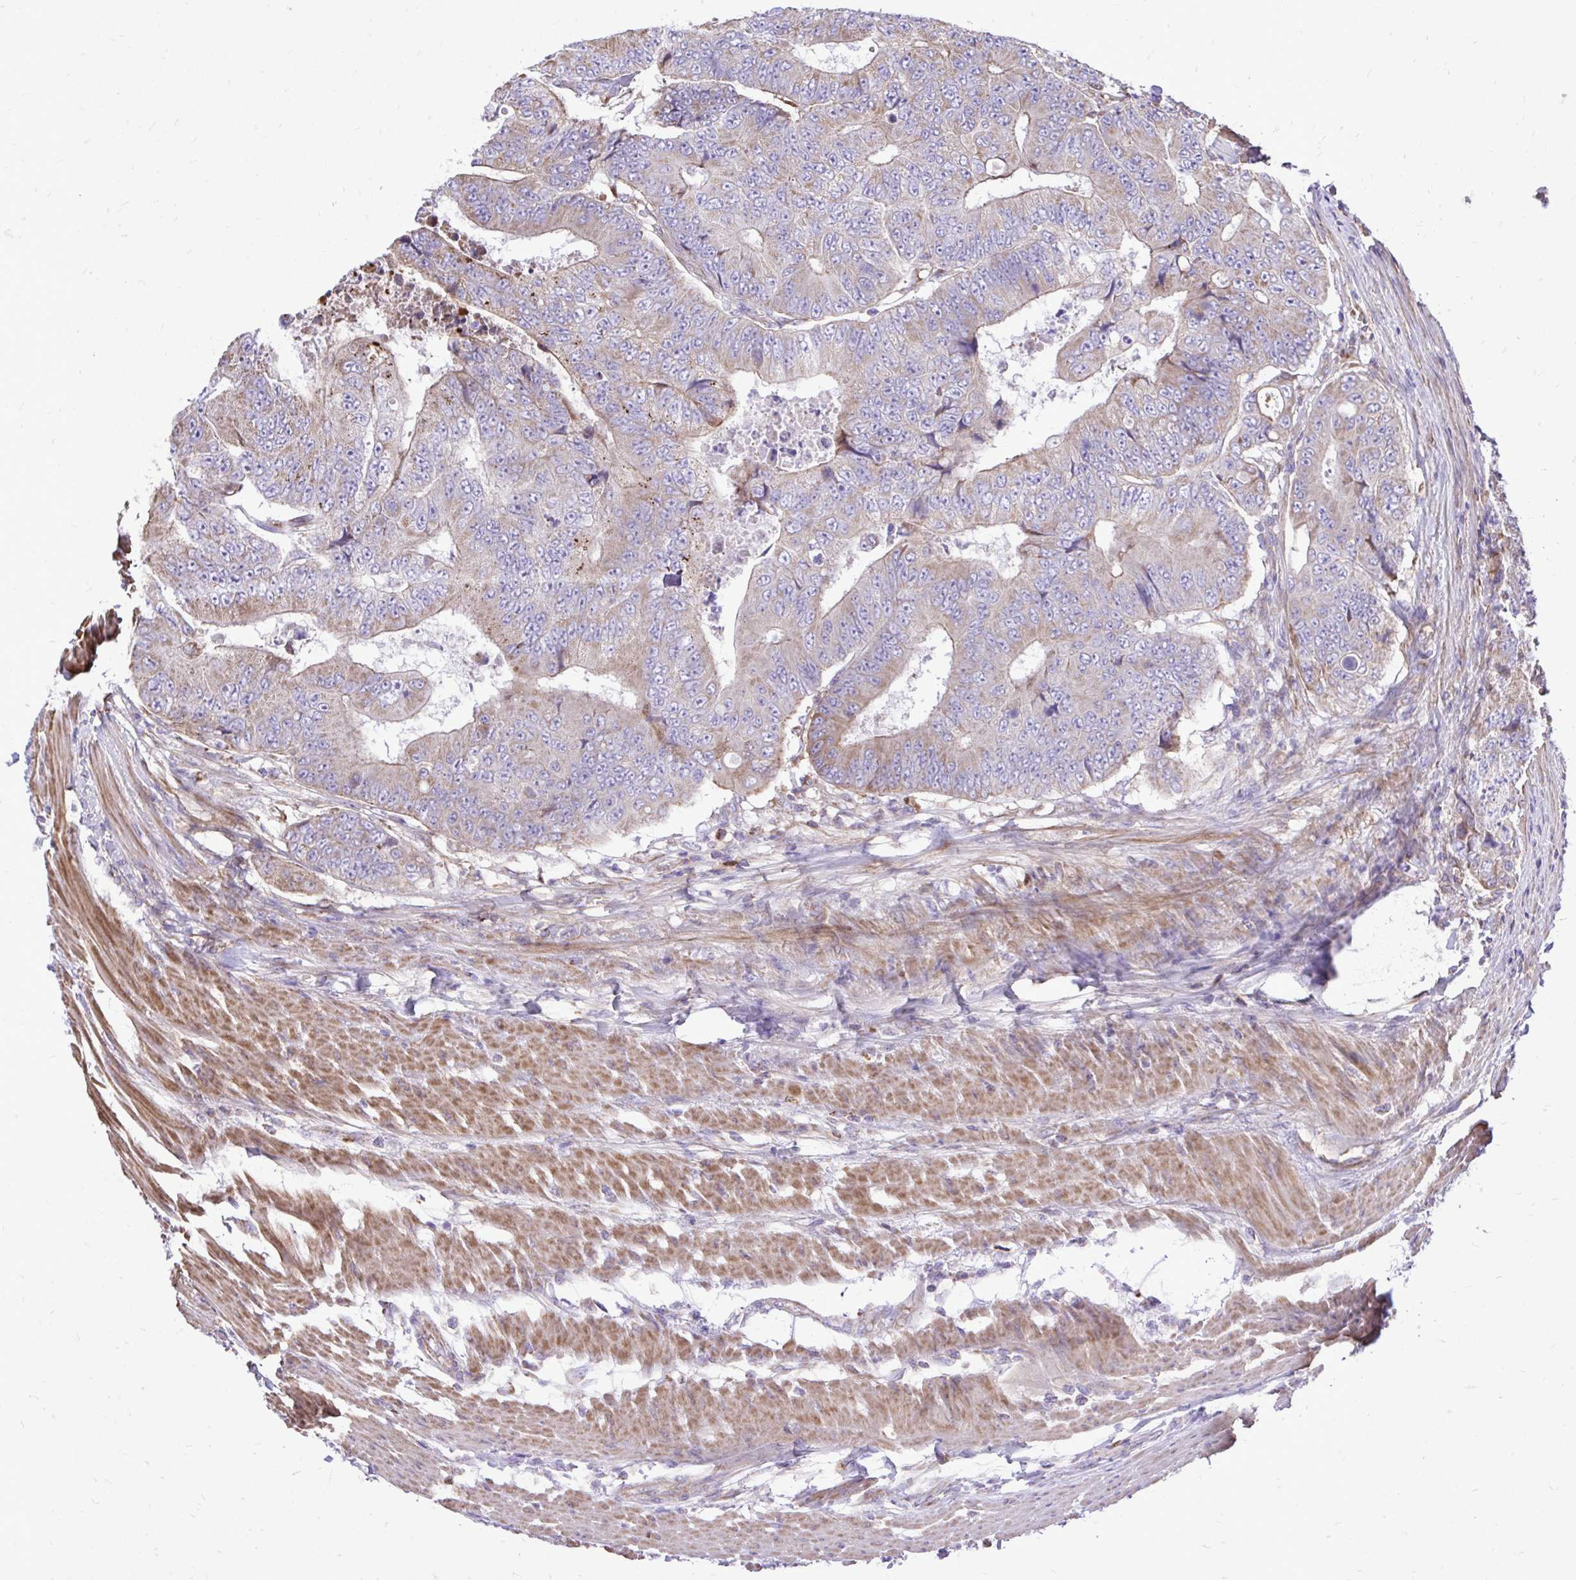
{"staining": {"intensity": "weak", "quantity": "25%-75%", "location": "cytoplasmic/membranous"}, "tissue": "colorectal cancer", "cell_type": "Tumor cells", "image_type": "cancer", "snomed": [{"axis": "morphology", "description": "Adenocarcinoma, NOS"}, {"axis": "topography", "description": "Colon"}], "caption": "This photomicrograph exhibits immunohistochemistry (IHC) staining of human colorectal adenocarcinoma, with low weak cytoplasmic/membranous expression in approximately 25%-75% of tumor cells.", "gene": "ATP13A2", "patient": {"sex": "female", "age": 48}}